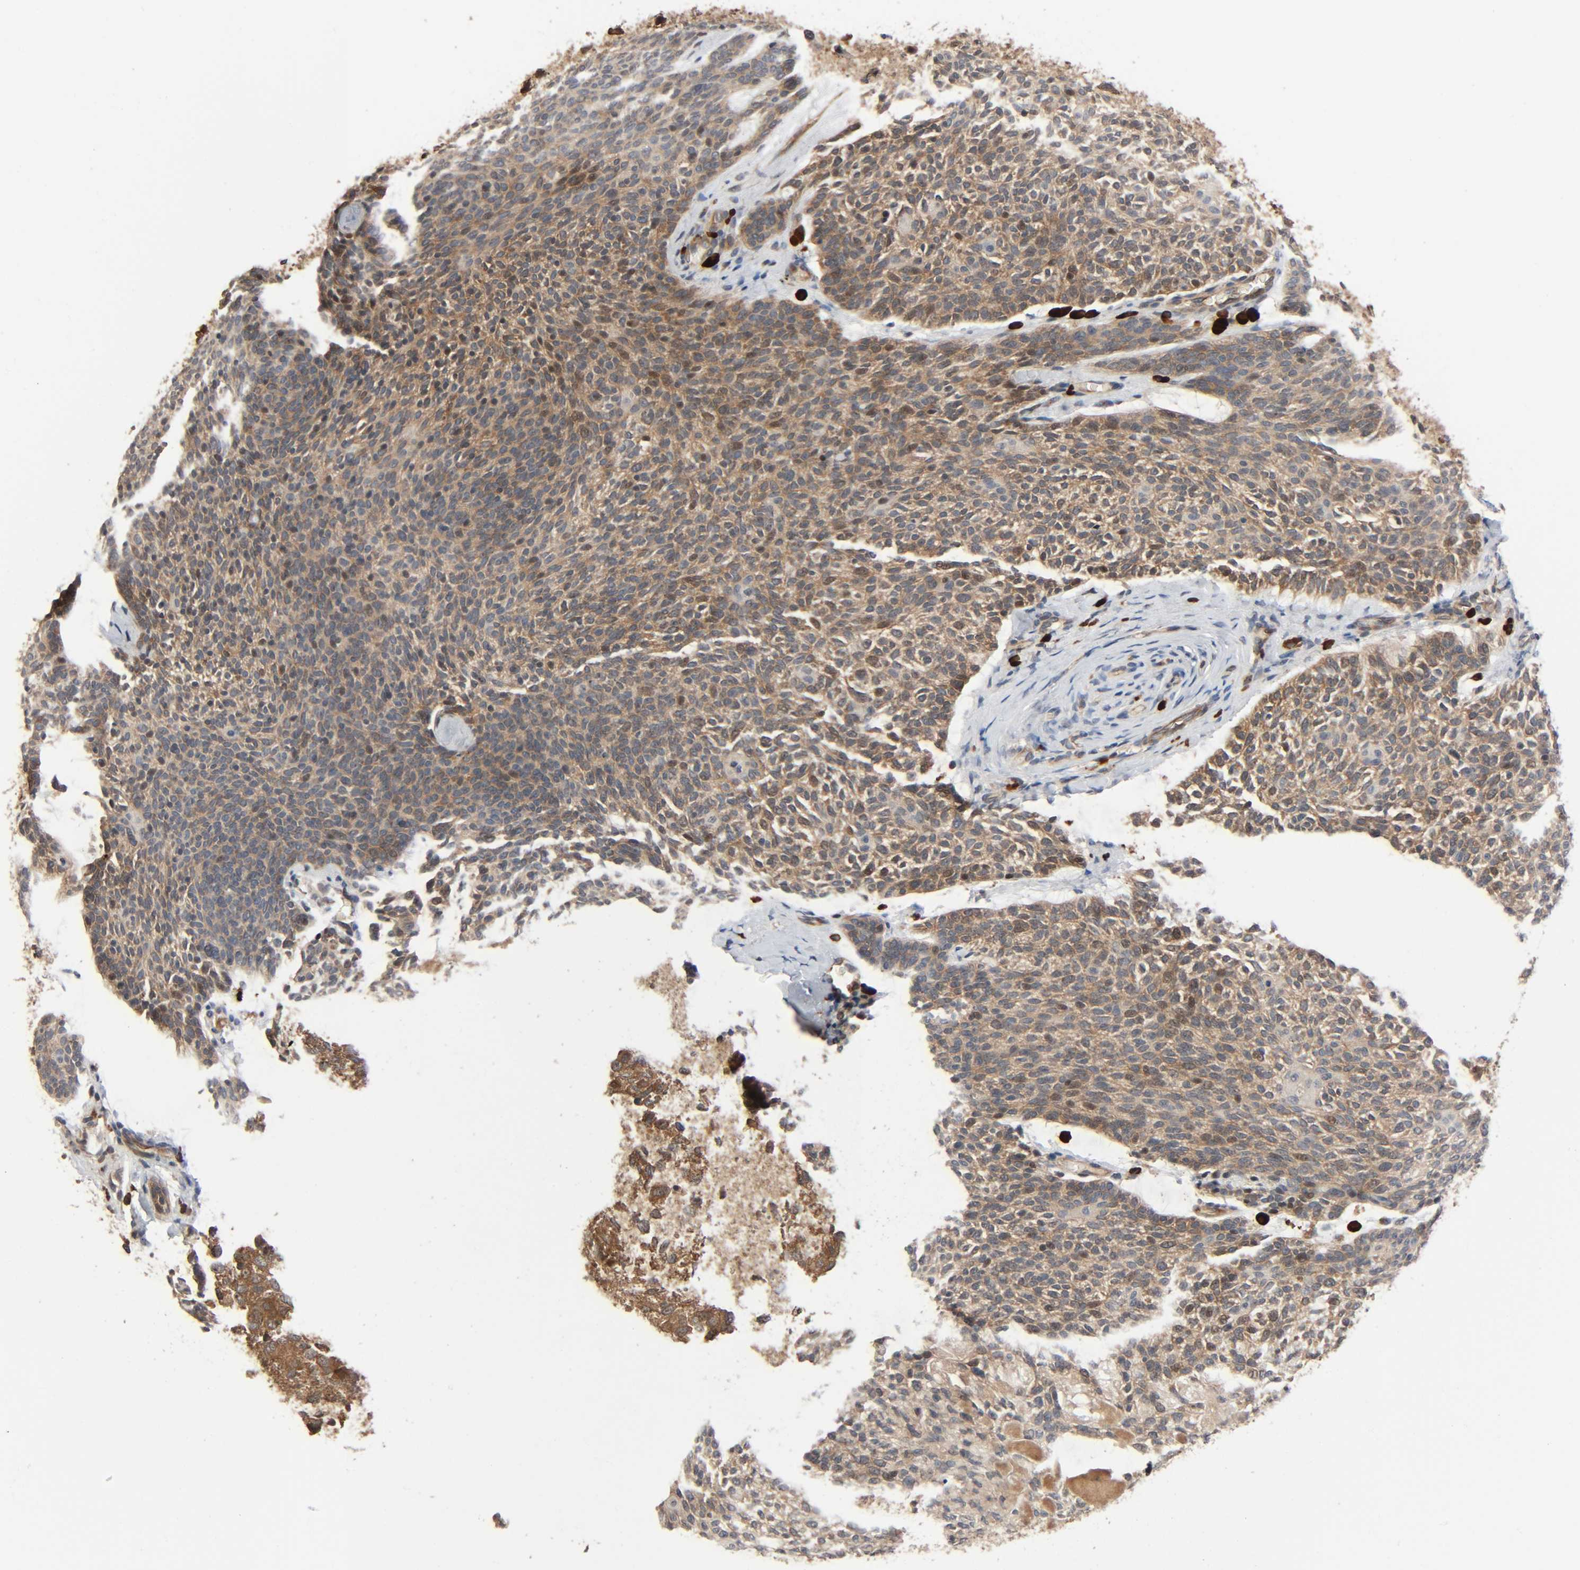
{"staining": {"intensity": "moderate", "quantity": ">75%", "location": "cytoplasmic/membranous,nuclear"}, "tissue": "skin cancer", "cell_type": "Tumor cells", "image_type": "cancer", "snomed": [{"axis": "morphology", "description": "Normal tissue, NOS"}, {"axis": "morphology", "description": "Basal cell carcinoma"}, {"axis": "topography", "description": "Skin"}], "caption": "Moderate cytoplasmic/membranous and nuclear expression for a protein is present in about >75% of tumor cells of skin cancer using immunohistochemistry.", "gene": "PPP2R1B", "patient": {"sex": "female", "age": 70}}